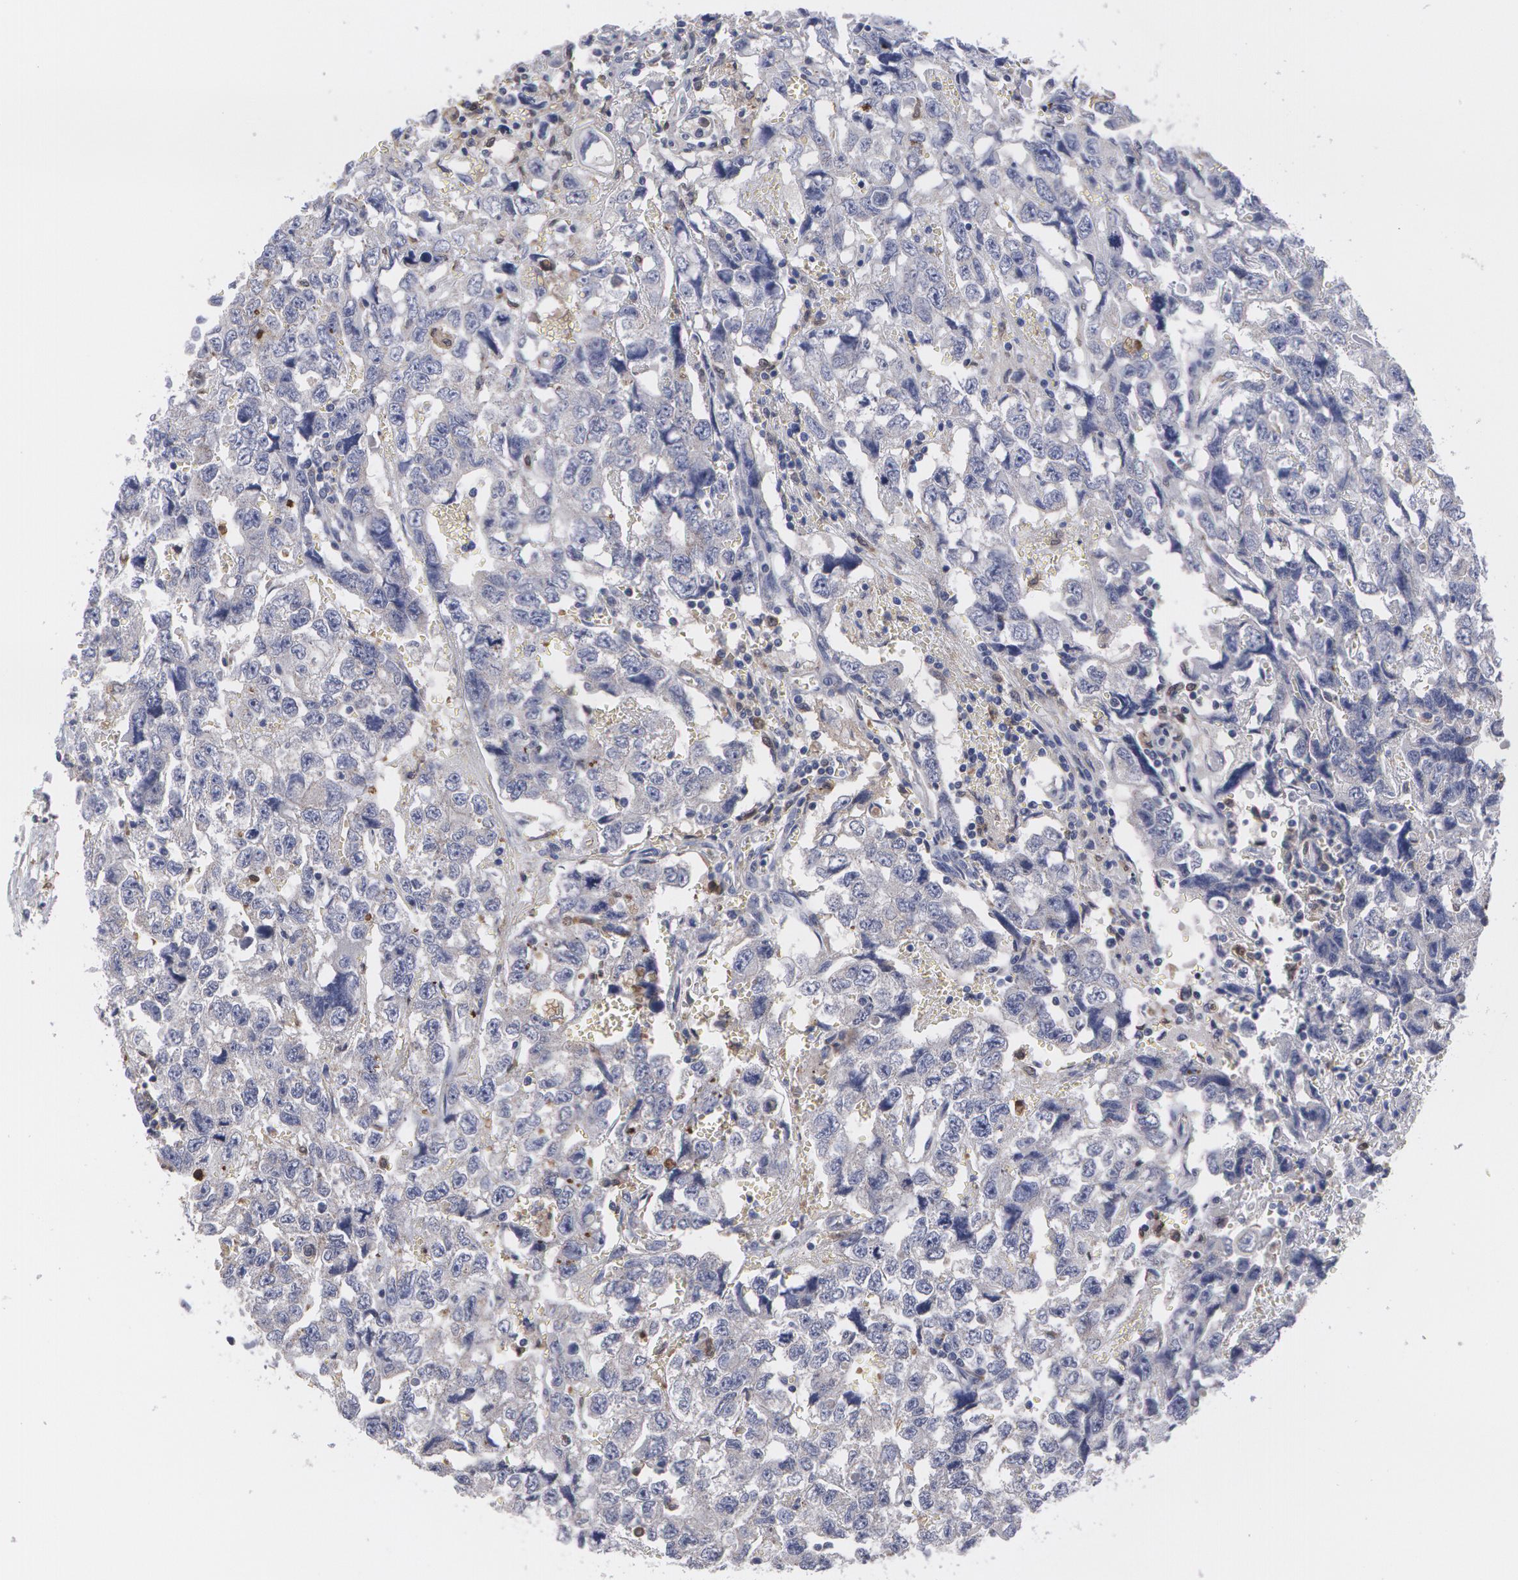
{"staining": {"intensity": "negative", "quantity": "none", "location": "none"}, "tissue": "testis cancer", "cell_type": "Tumor cells", "image_type": "cancer", "snomed": [{"axis": "morphology", "description": "Carcinoma, Embryonal, NOS"}, {"axis": "topography", "description": "Testis"}], "caption": "IHC of embryonal carcinoma (testis) displays no staining in tumor cells.", "gene": "CAT", "patient": {"sex": "male", "age": 31}}